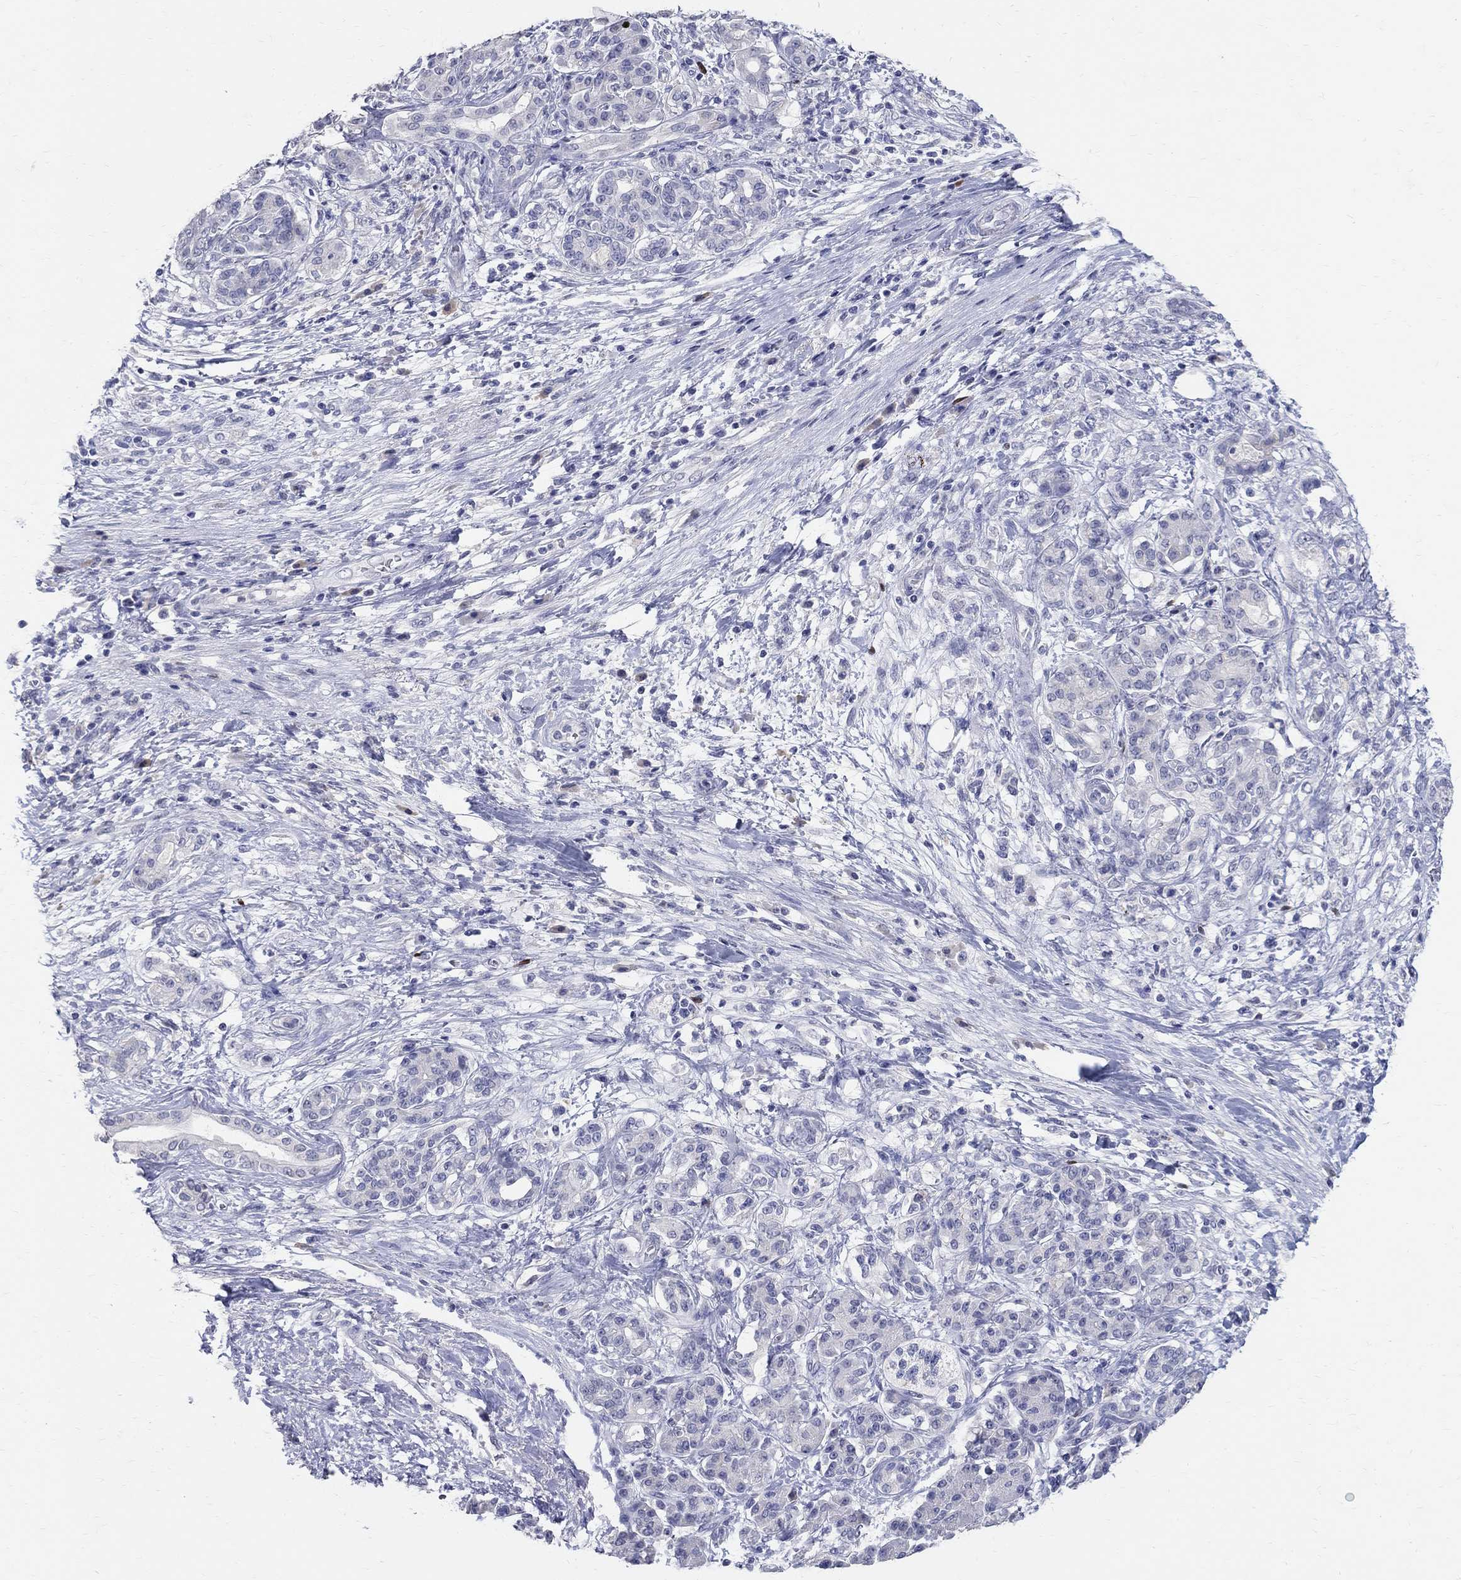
{"staining": {"intensity": "negative", "quantity": "none", "location": "none"}, "tissue": "pancreatic cancer", "cell_type": "Tumor cells", "image_type": "cancer", "snomed": [{"axis": "morphology", "description": "Adenocarcinoma, NOS"}, {"axis": "topography", "description": "Pancreas"}], "caption": "IHC of pancreatic cancer shows no staining in tumor cells.", "gene": "SOX2", "patient": {"sex": "female", "age": 73}}